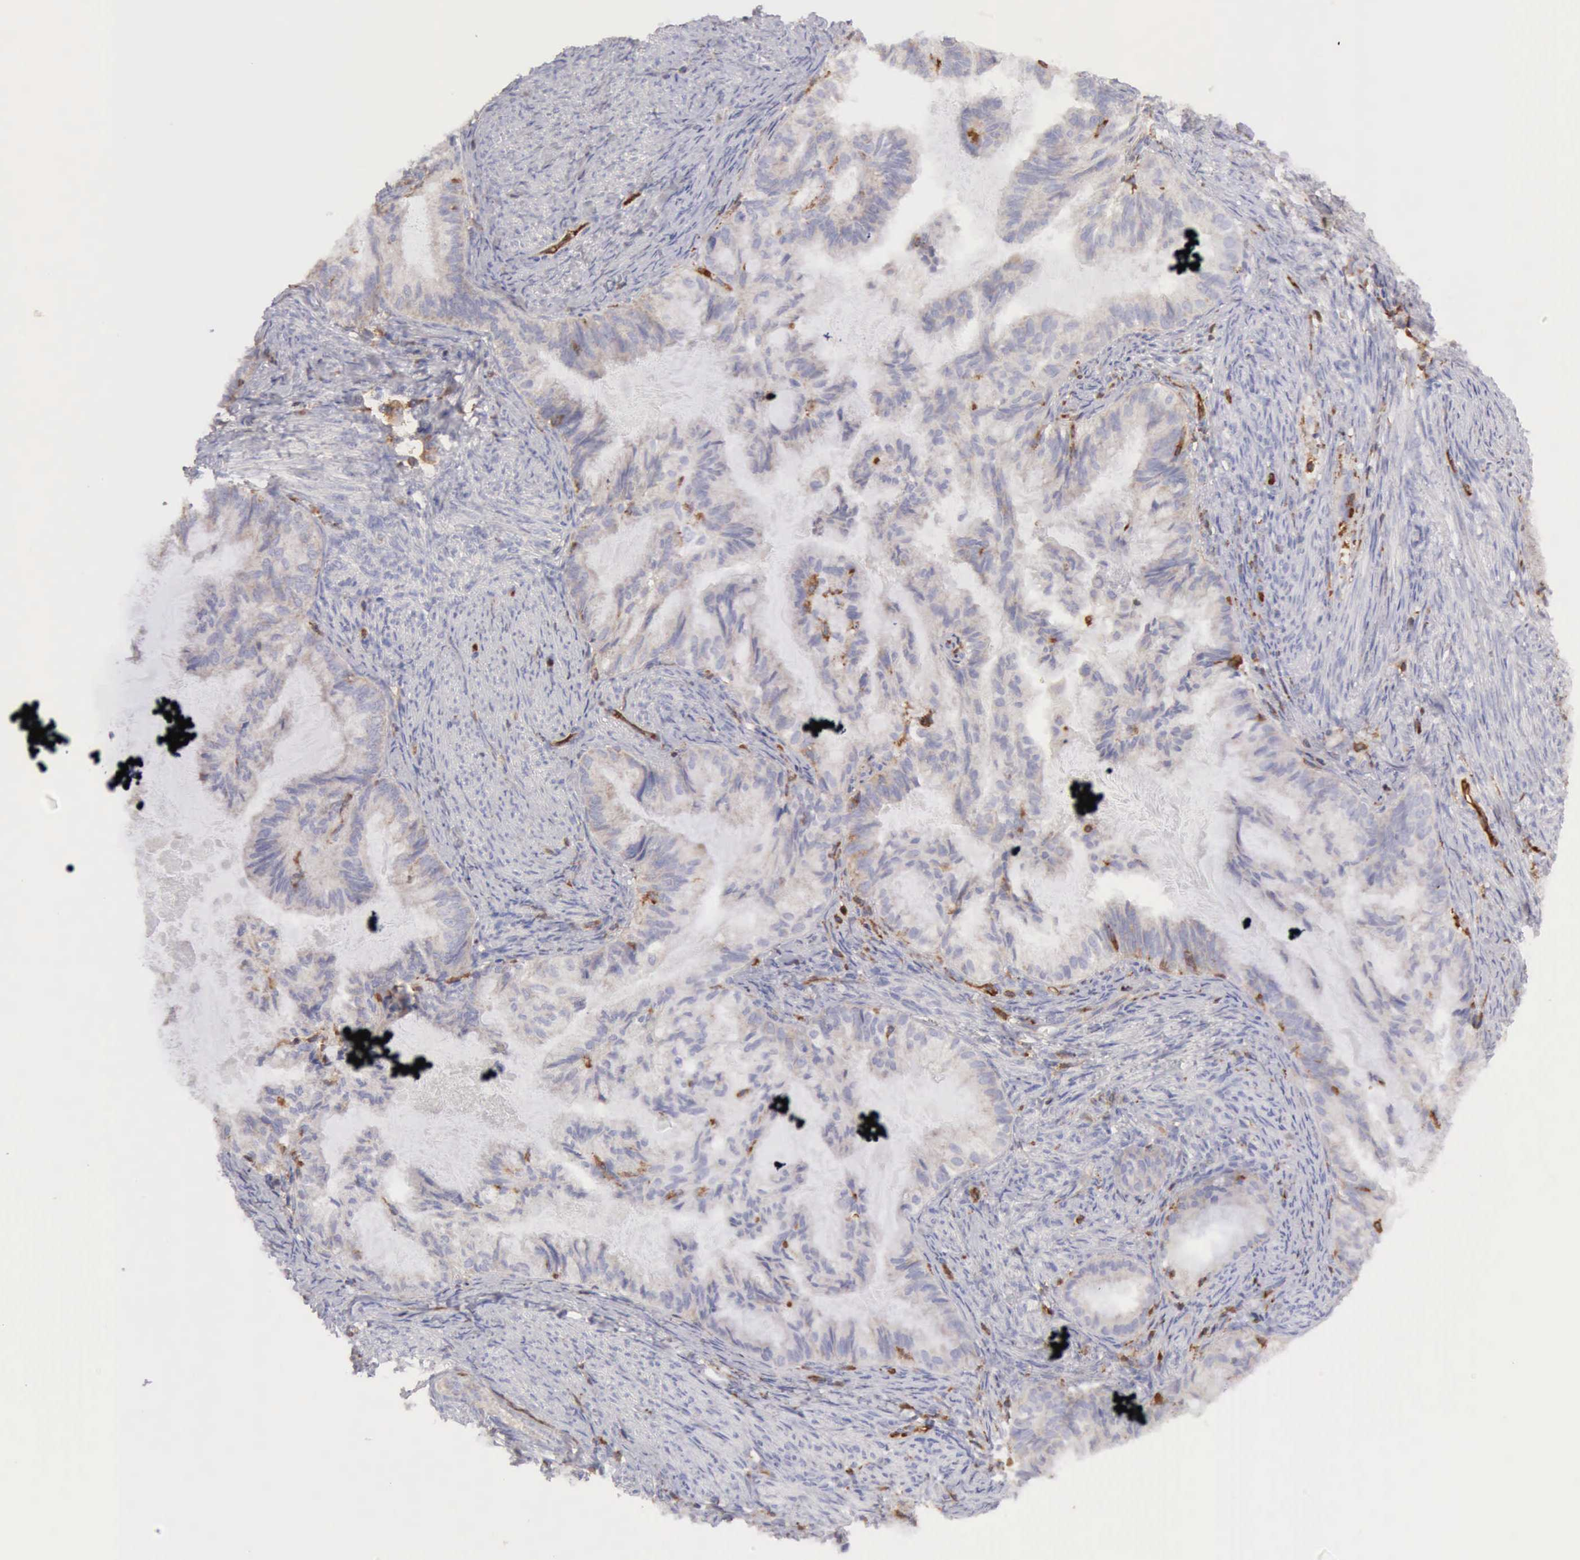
{"staining": {"intensity": "weak", "quantity": "25%-75%", "location": "cytoplasmic/membranous"}, "tissue": "endometrial cancer", "cell_type": "Tumor cells", "image_type": "cancer", "snomed": [{"axis": "morphology", "description": "Adenocarcinoma, NOS"}, {"axis": "topography", "description": "Endometrium"}], "caption": "IHC (DAB) staining of endometrial adenocarcinoma displays weak cytoplasmic/membranous protein staining in approximately 25%-75% of tumor cells.", "gene": "ARHGAP4", "patient": {"sex": "female", "age": 86}}